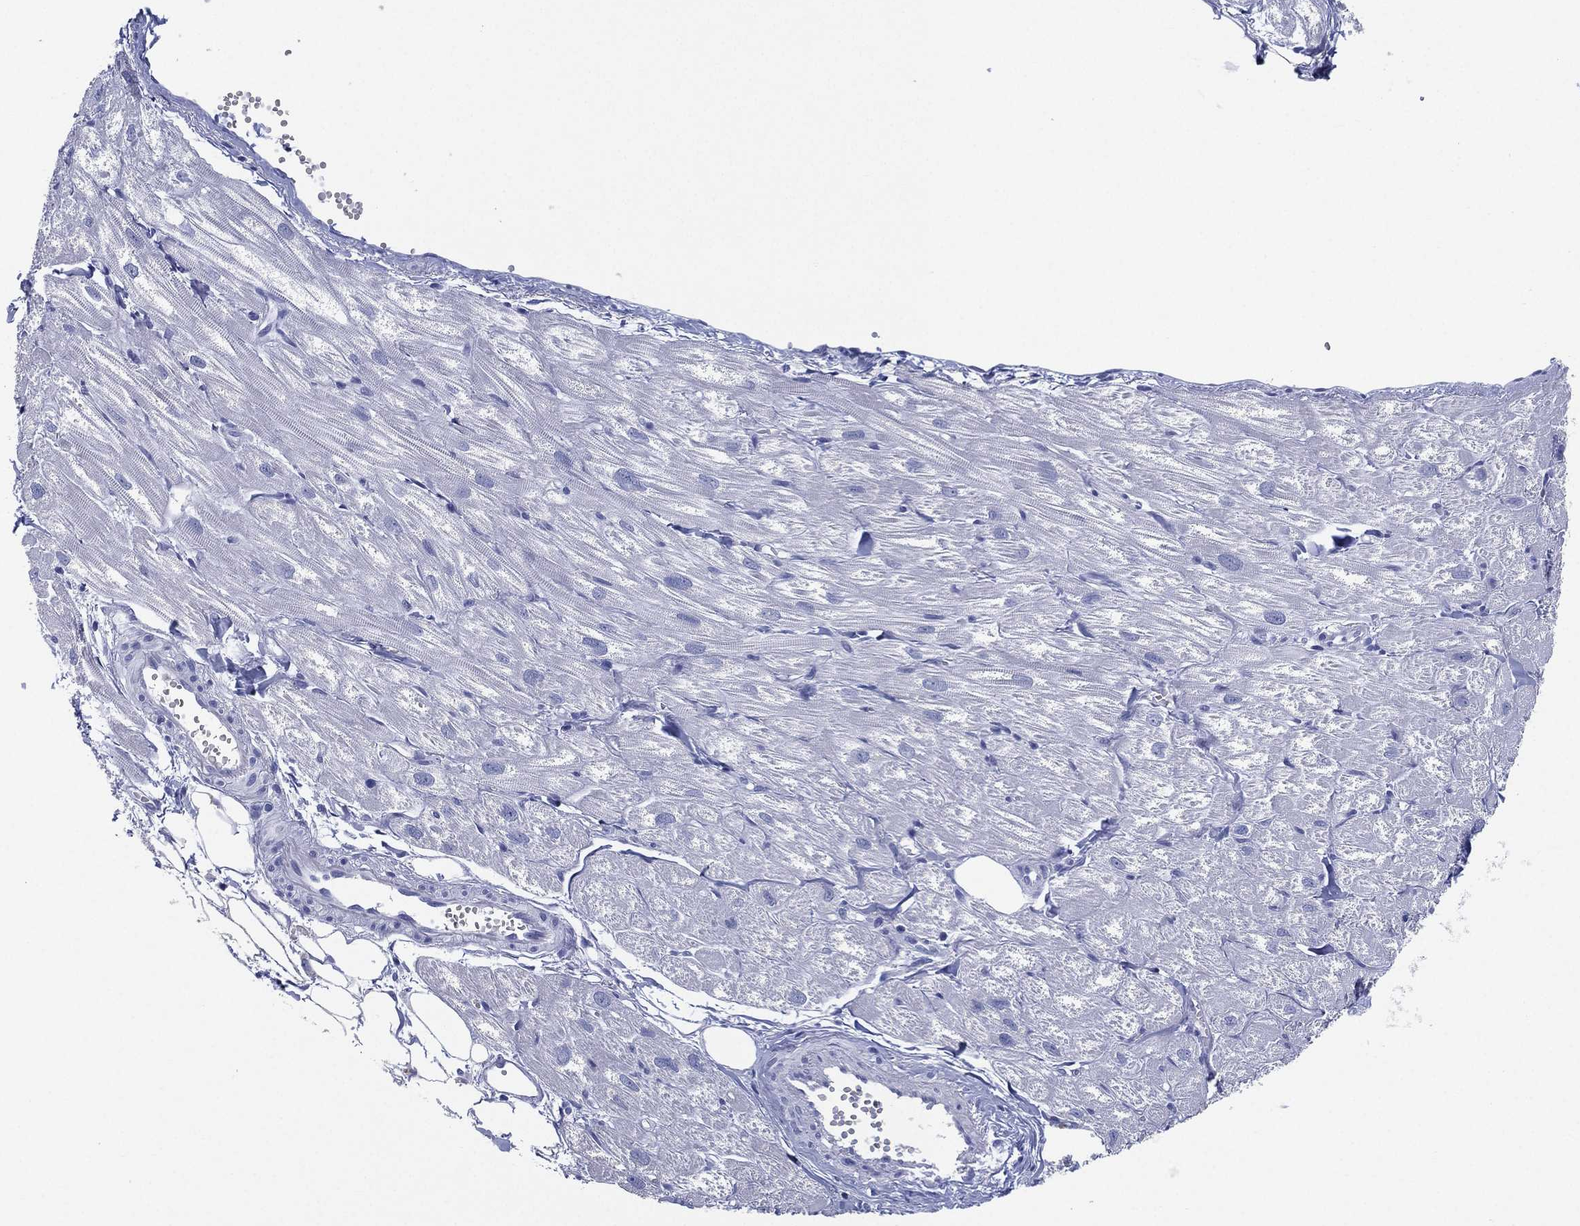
{"staining": {"intensity": "negative", "quantity": "none", "location": "none"}, "tissue": "heart muscle", "cell_type": "Cardiomyocytes", "image_type": "normal", "snomed": [{"axis": "morphology", "description": "Normal tissue, NOS"}, {"axis": "topography", "description": "Heart"}], "caption": "Protein analysis of benign heart muscle demonstrates no significant expression in cardiomyocytes.", "gene": "KRT35", "patient": {"sex": "male", "age": 58}}